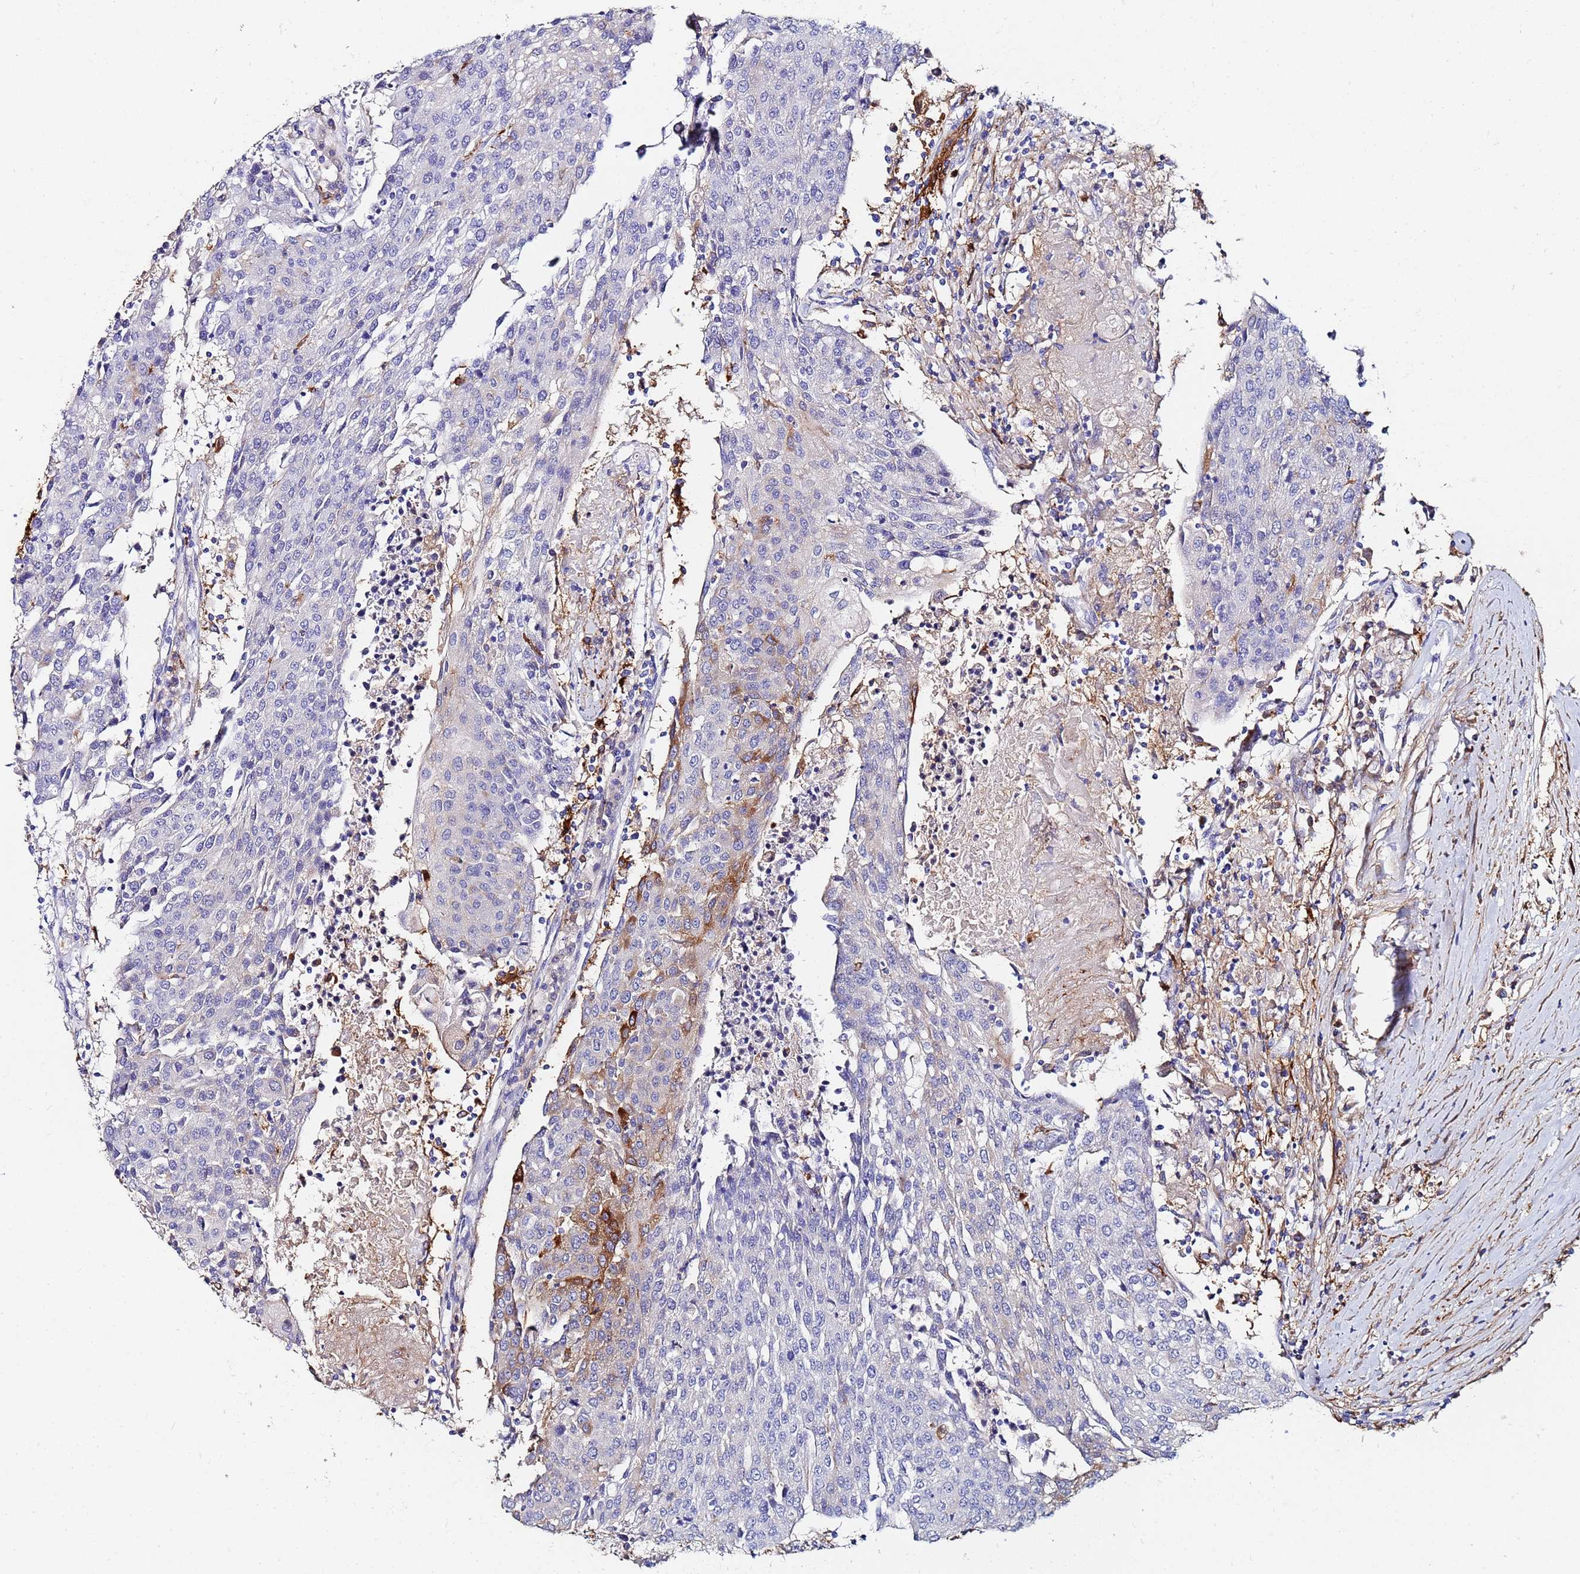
{"staining": {"intensity": "negative", "quantity": "none", "location": "none"}, "tissue": "urothelial cancer", "cell_type": "Tumor cells", "image_type": "cancer", "snomed": [{"axis": "morphology", "description": "Urothelial carcinoma, High grade"}, {"axis": "topography", "description": "Urinary bladder"}], "caption": "There is no significant expression in tumor cells of high-grade urothelial carcinoma.", "gene": "BASP1", "patient": {"sex": "female", "age": 85}}